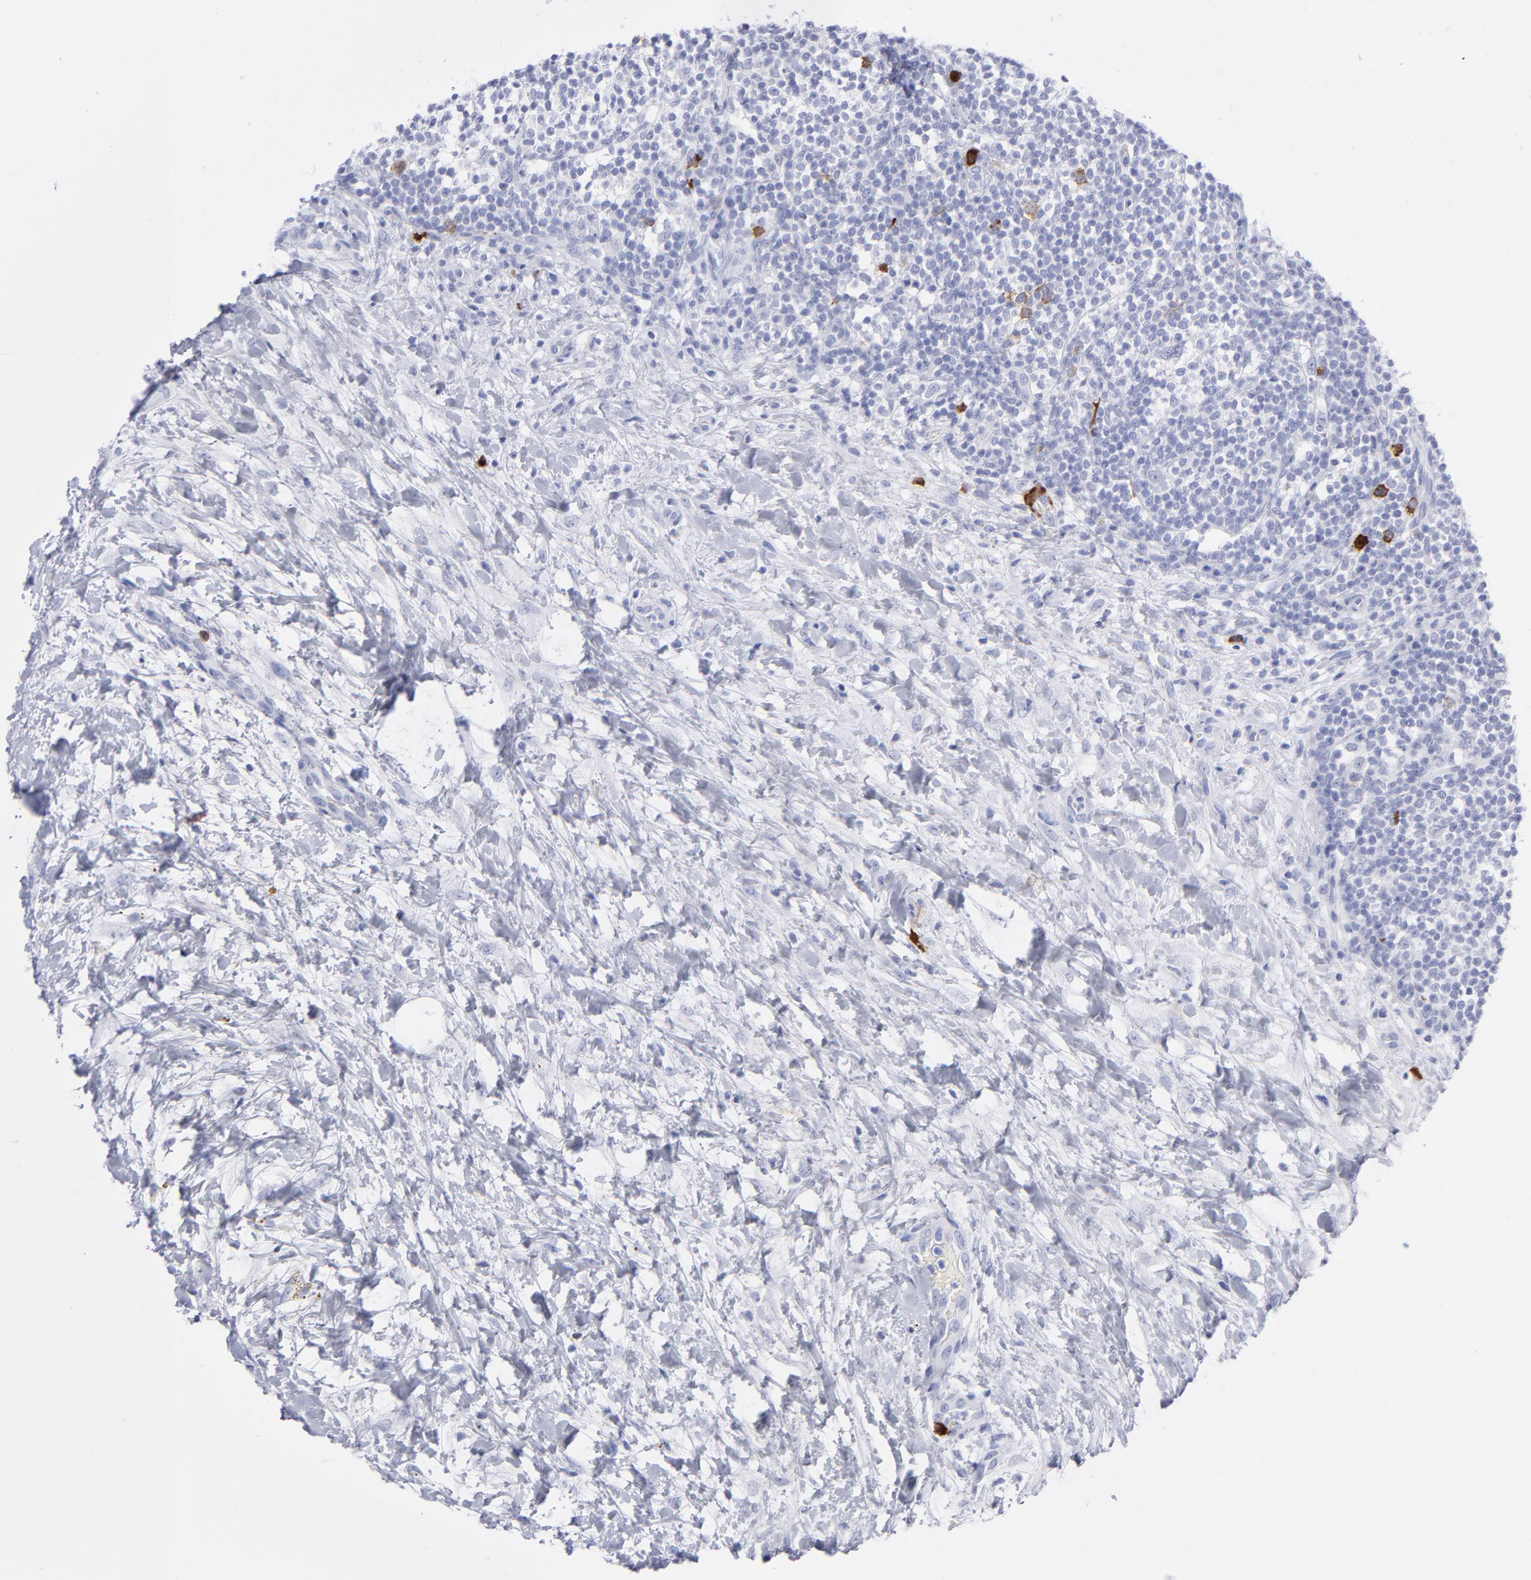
{"staining": {"intensity": "strong", "quantity": "<25%", "location": "cytoplasmic/membranous"}, "tissue": "lymphoma", "cell_type": "Tumor cells", "image_type": "cancer", "snomed": [{"axis": "morphology", "description": "Malignant lymphoma, non-Hodgkin's type, Low grade"}, {"axis": "topography", "description": "Lymph node"}], "caption": "The immunohistochemical stain highlights strong cytoplasmic/membranous positivity in tumor cells of lymphoma tissue.", "gene": "CCNB1", "patient": {"sex": "female", "age": 76}}